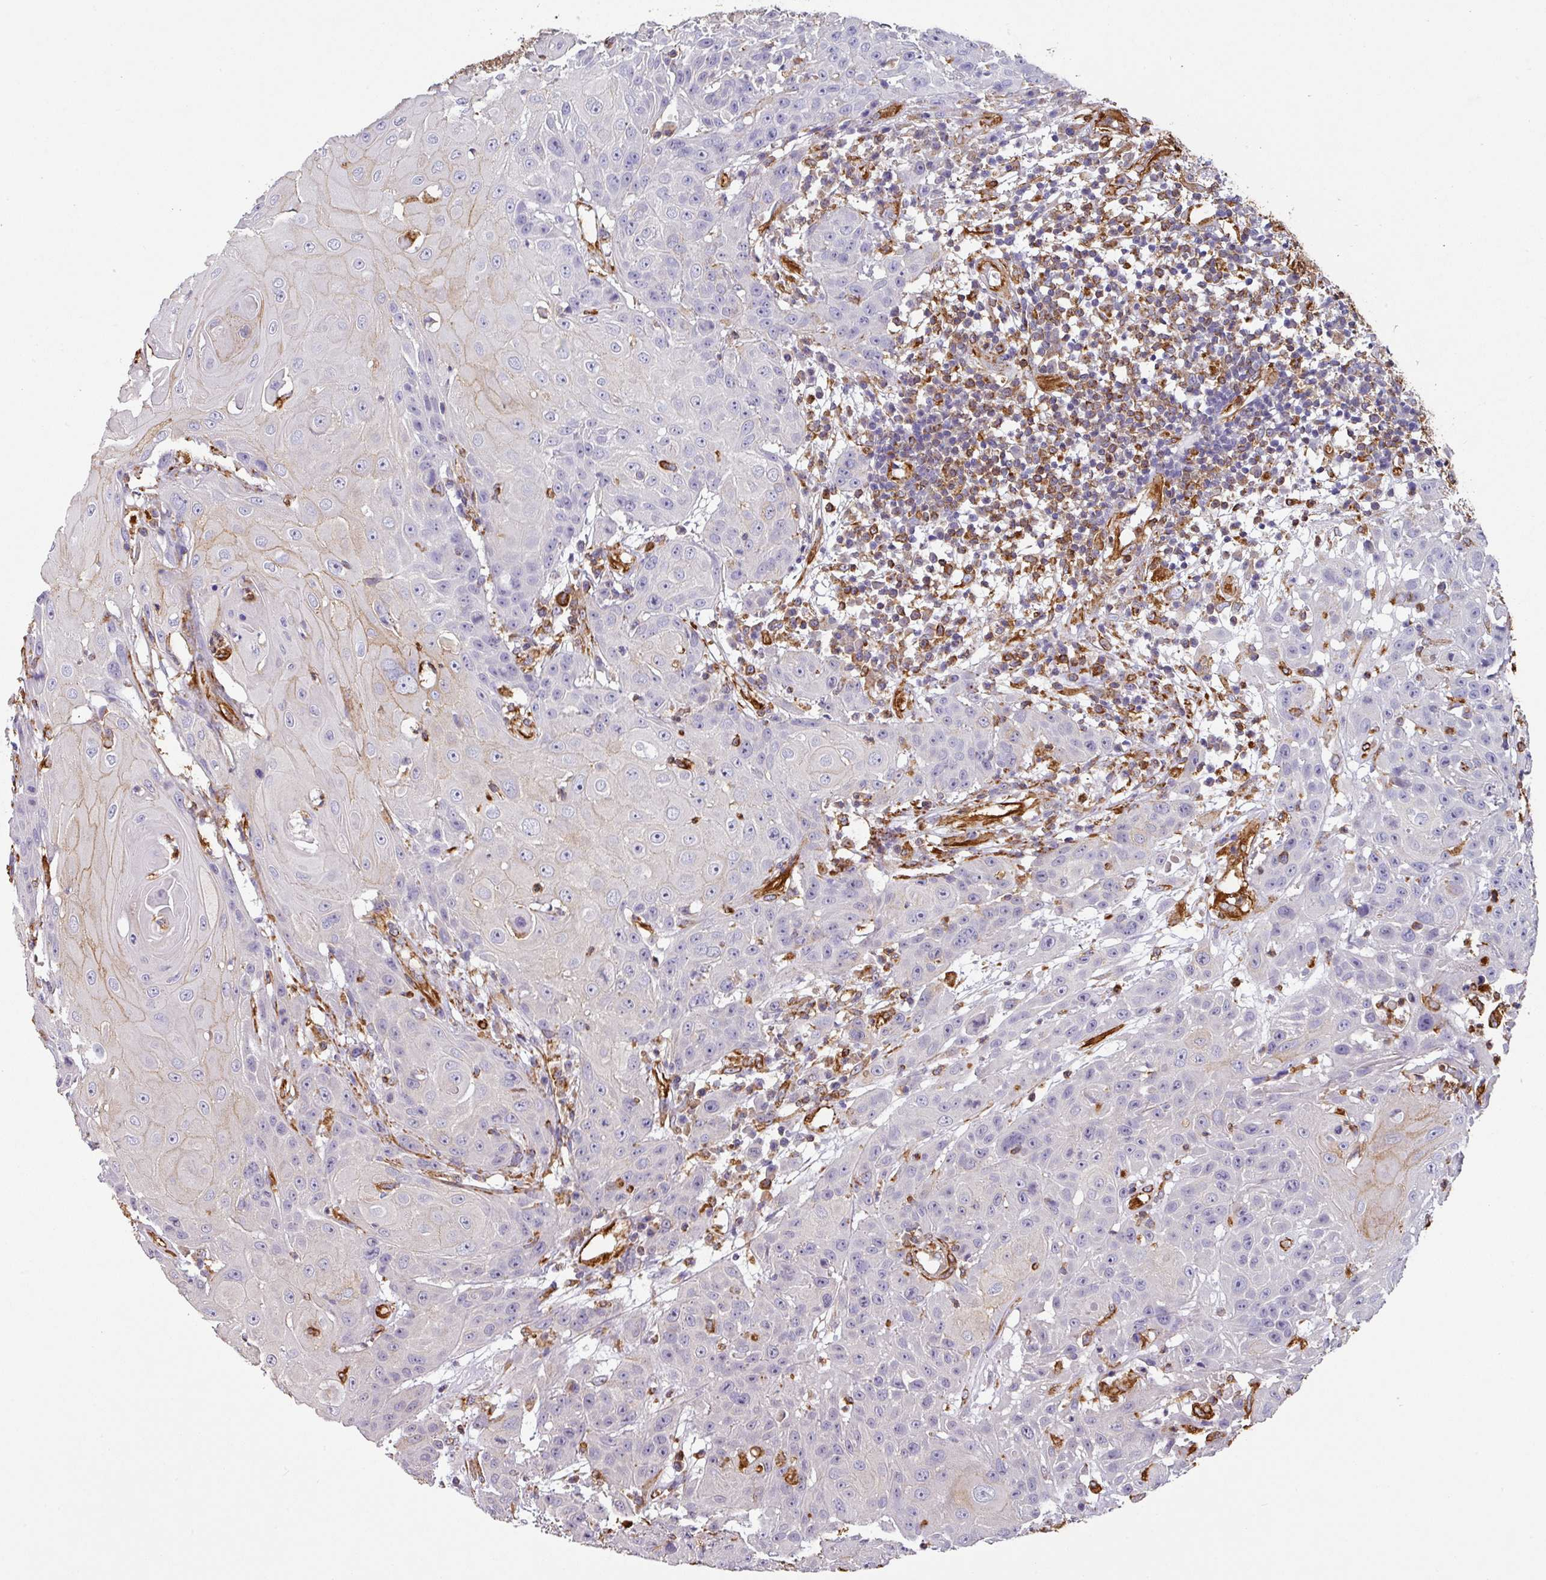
{"staining": {"intensity": "moderate", "quantity": "<25%", "location": "cytoplasmic/membranous"}, "tissue": "head and neck cancer", "cell_type": "Tumor cells", "image_type": "cancer", "snomed": [{"axis": "morphology", "description": "Squamous cell carcinoma, NOS"}, {"axis": "topography", "description": "Skin"}, {"axis": "topography", "description": "Head-Neck"}], "caption": "Protein expression analysis of head and neck cancer exhibits moderate cytoplasmic/membranous positivity in about <25% of tumor cells.", "gene": "ZNF280C", "patient": {"sex": "male", "age": 80}}